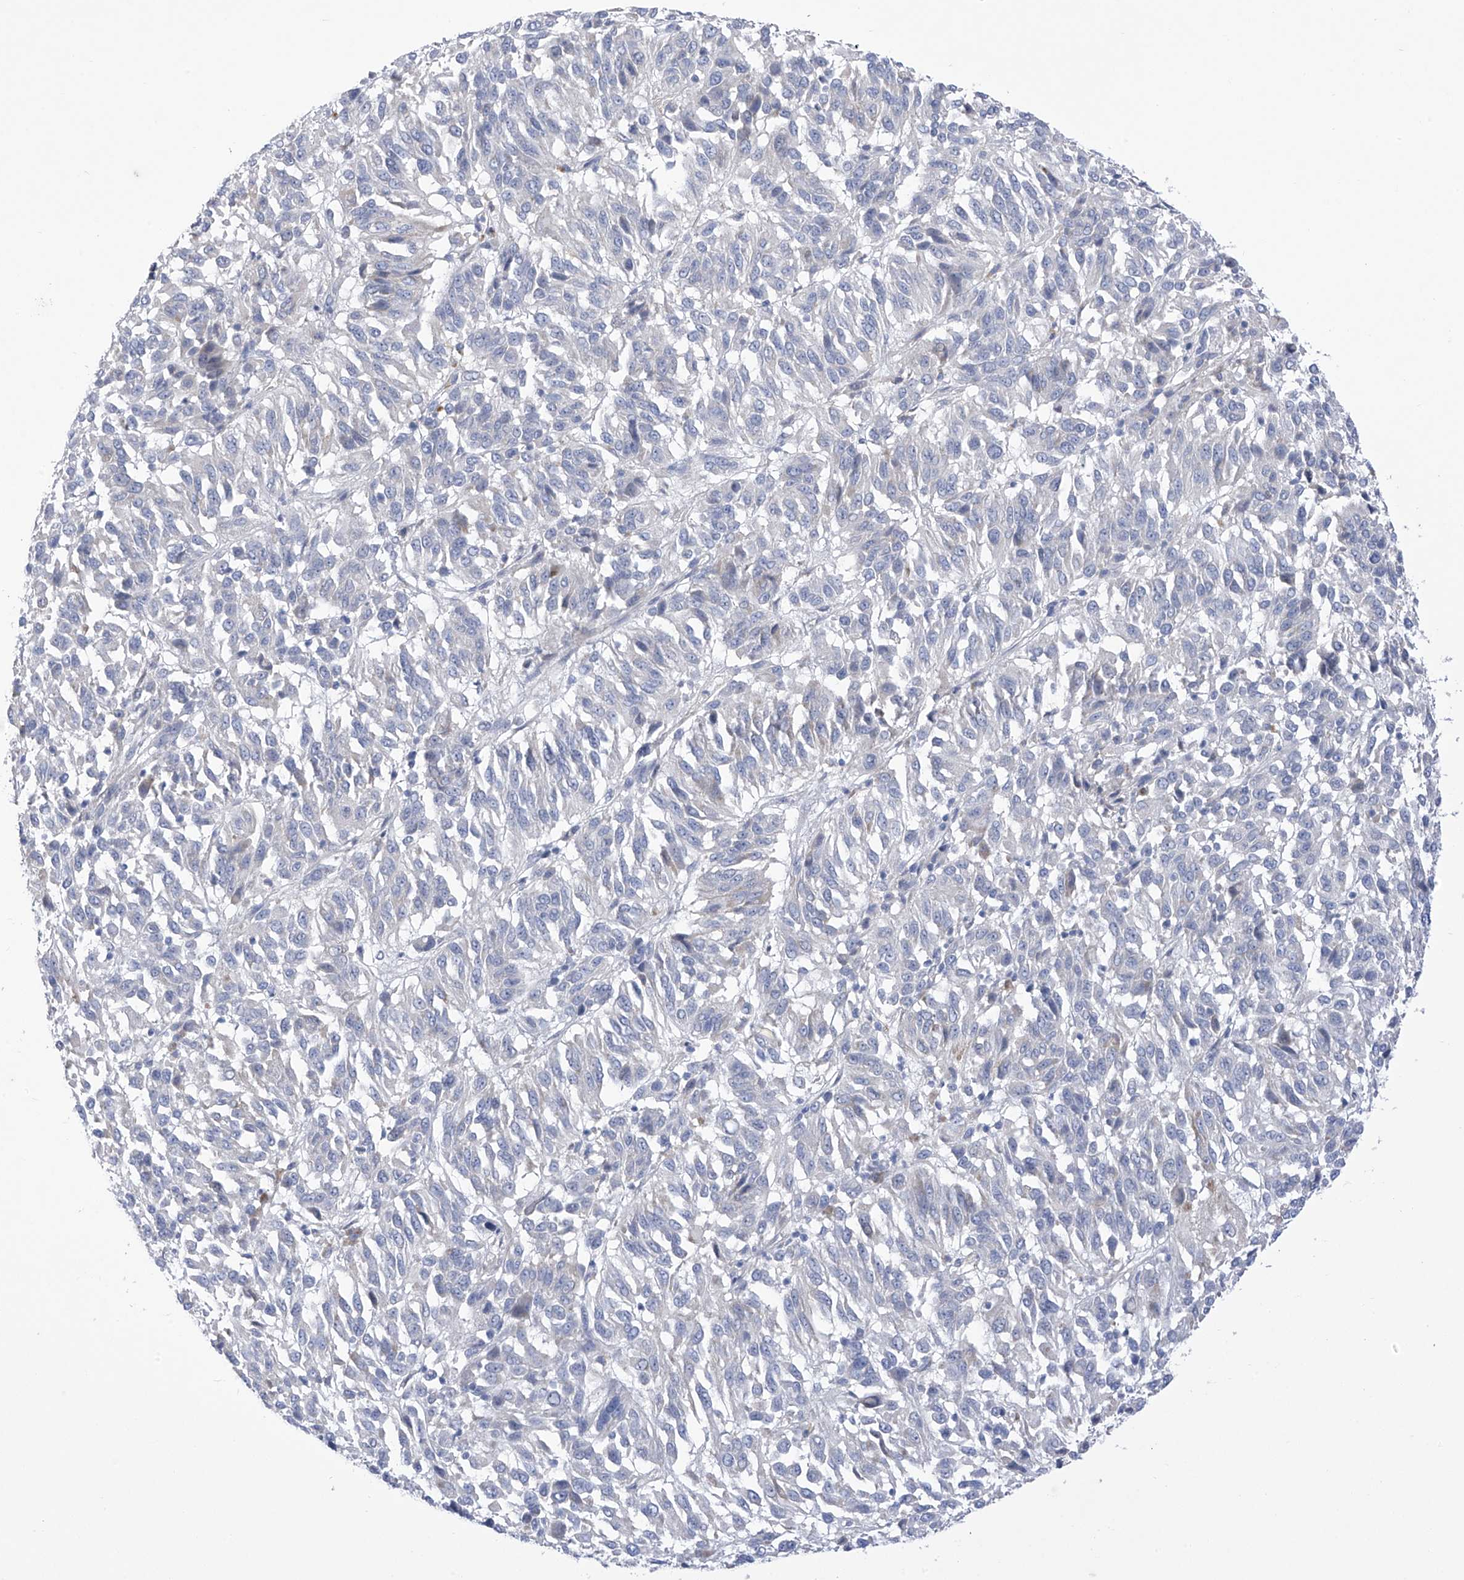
{"staining": {"intensity": "negative", "quantity": "none", "location": "none"}, "tissue": "melanoma", "cell_type": "Tumor cells", "image_type": "cancer", "snomed": [{"axis": "morphology", "description": "Malignant melanoma, Metastatic site"}, {"axis": "topography", "description": "Lung"}], "caption": "Tumor cells show no significant positivity in malignant melanoma (metastatic site).", "gene": "SLCO4A1", "patient": {"sex": "male", "age": 64}}